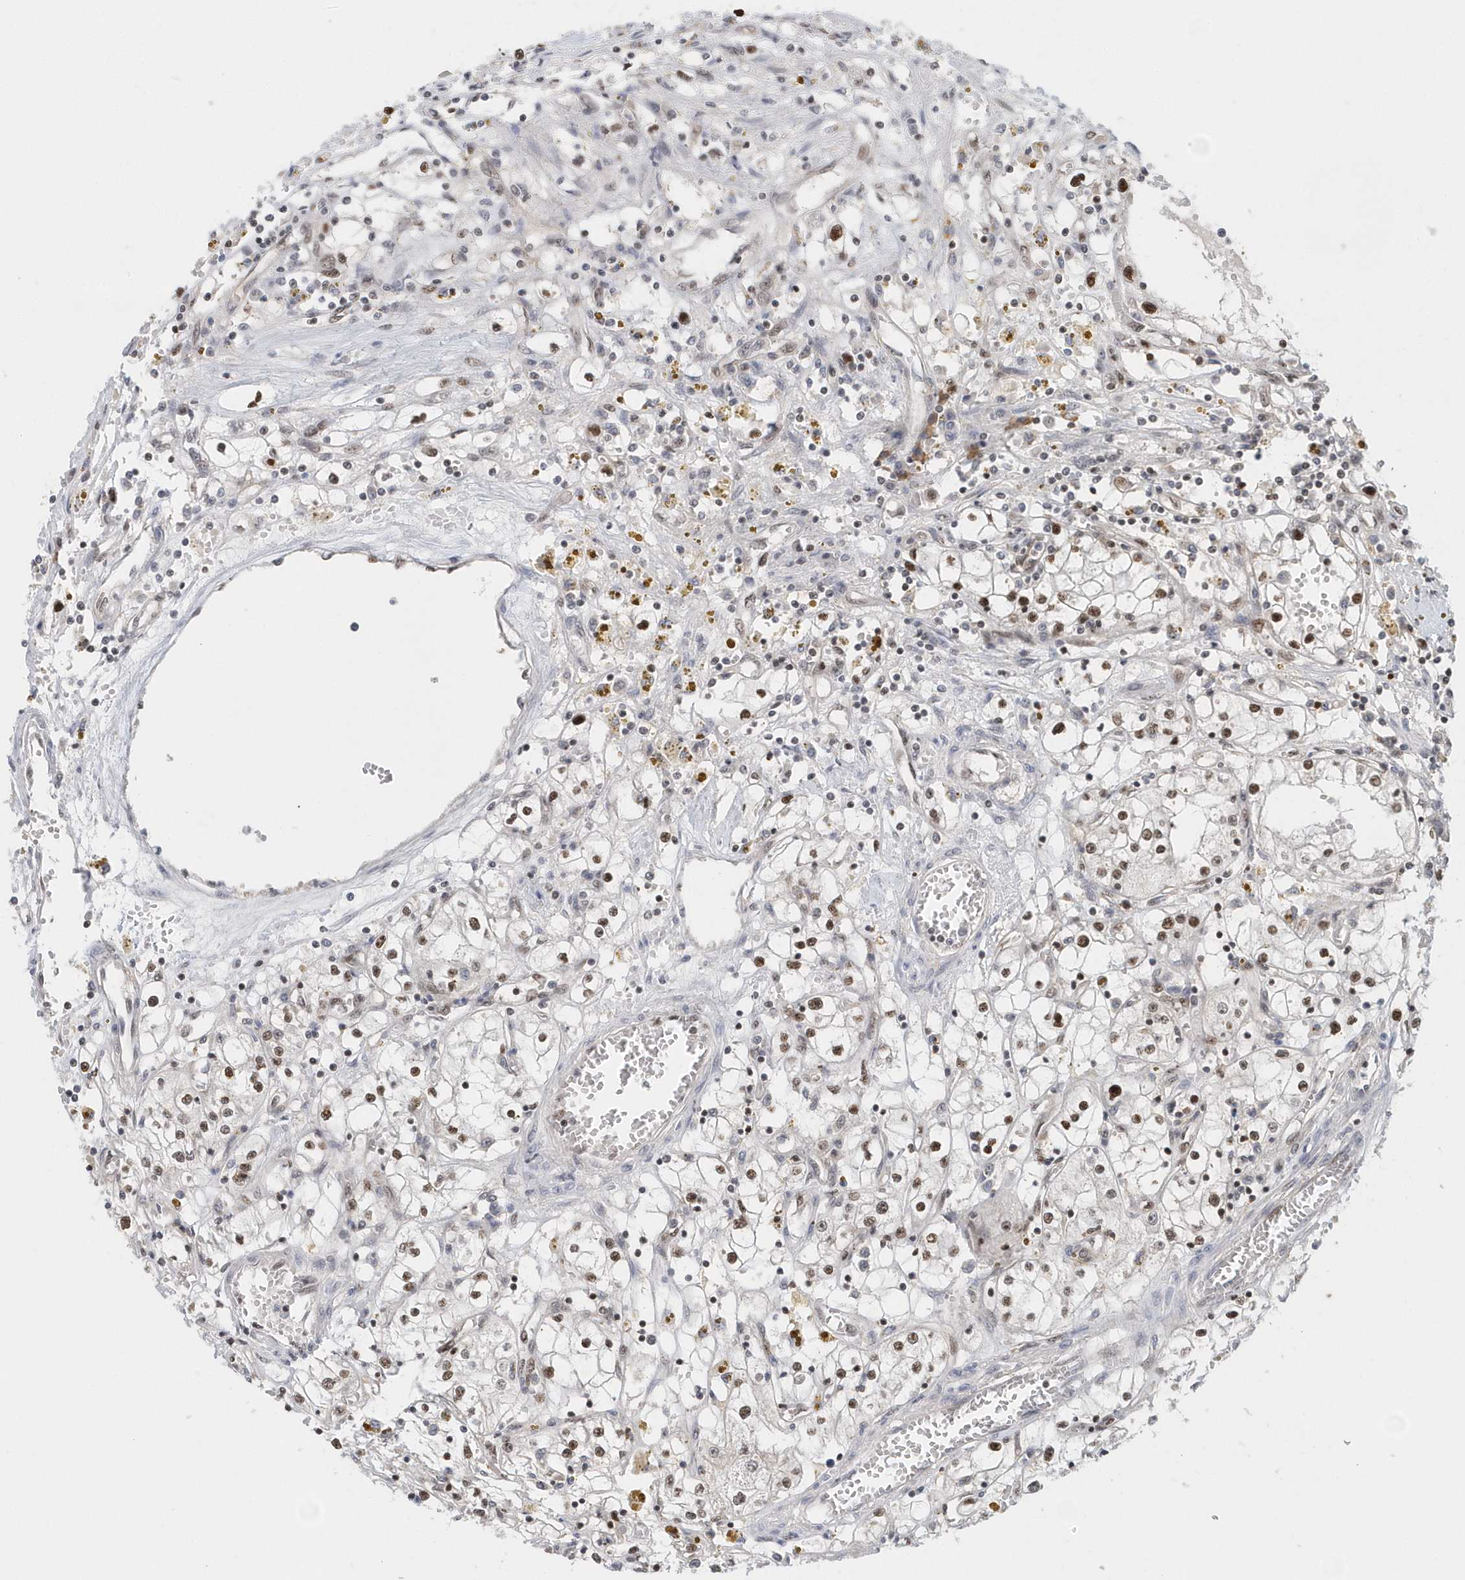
{"staining": {"intensity": "moderate", "quantity": "25%-75%", "location": "nuclear"}, "tissue": "renal cancer", "cell_type": "Tumor cells", "image_type": "cancer", "snomed": [{"axis": "morphology", "description": "Adenocarcinoma, NOS"}, {"axis": "topography", "description": "Kidney"}], "caption": "Human renal adenocarcinoma stained with a protein marker exhibits moderate staining in tumor cells.", "gene": "SUMO2", "patient": {"sex": "male", "age": 56}}